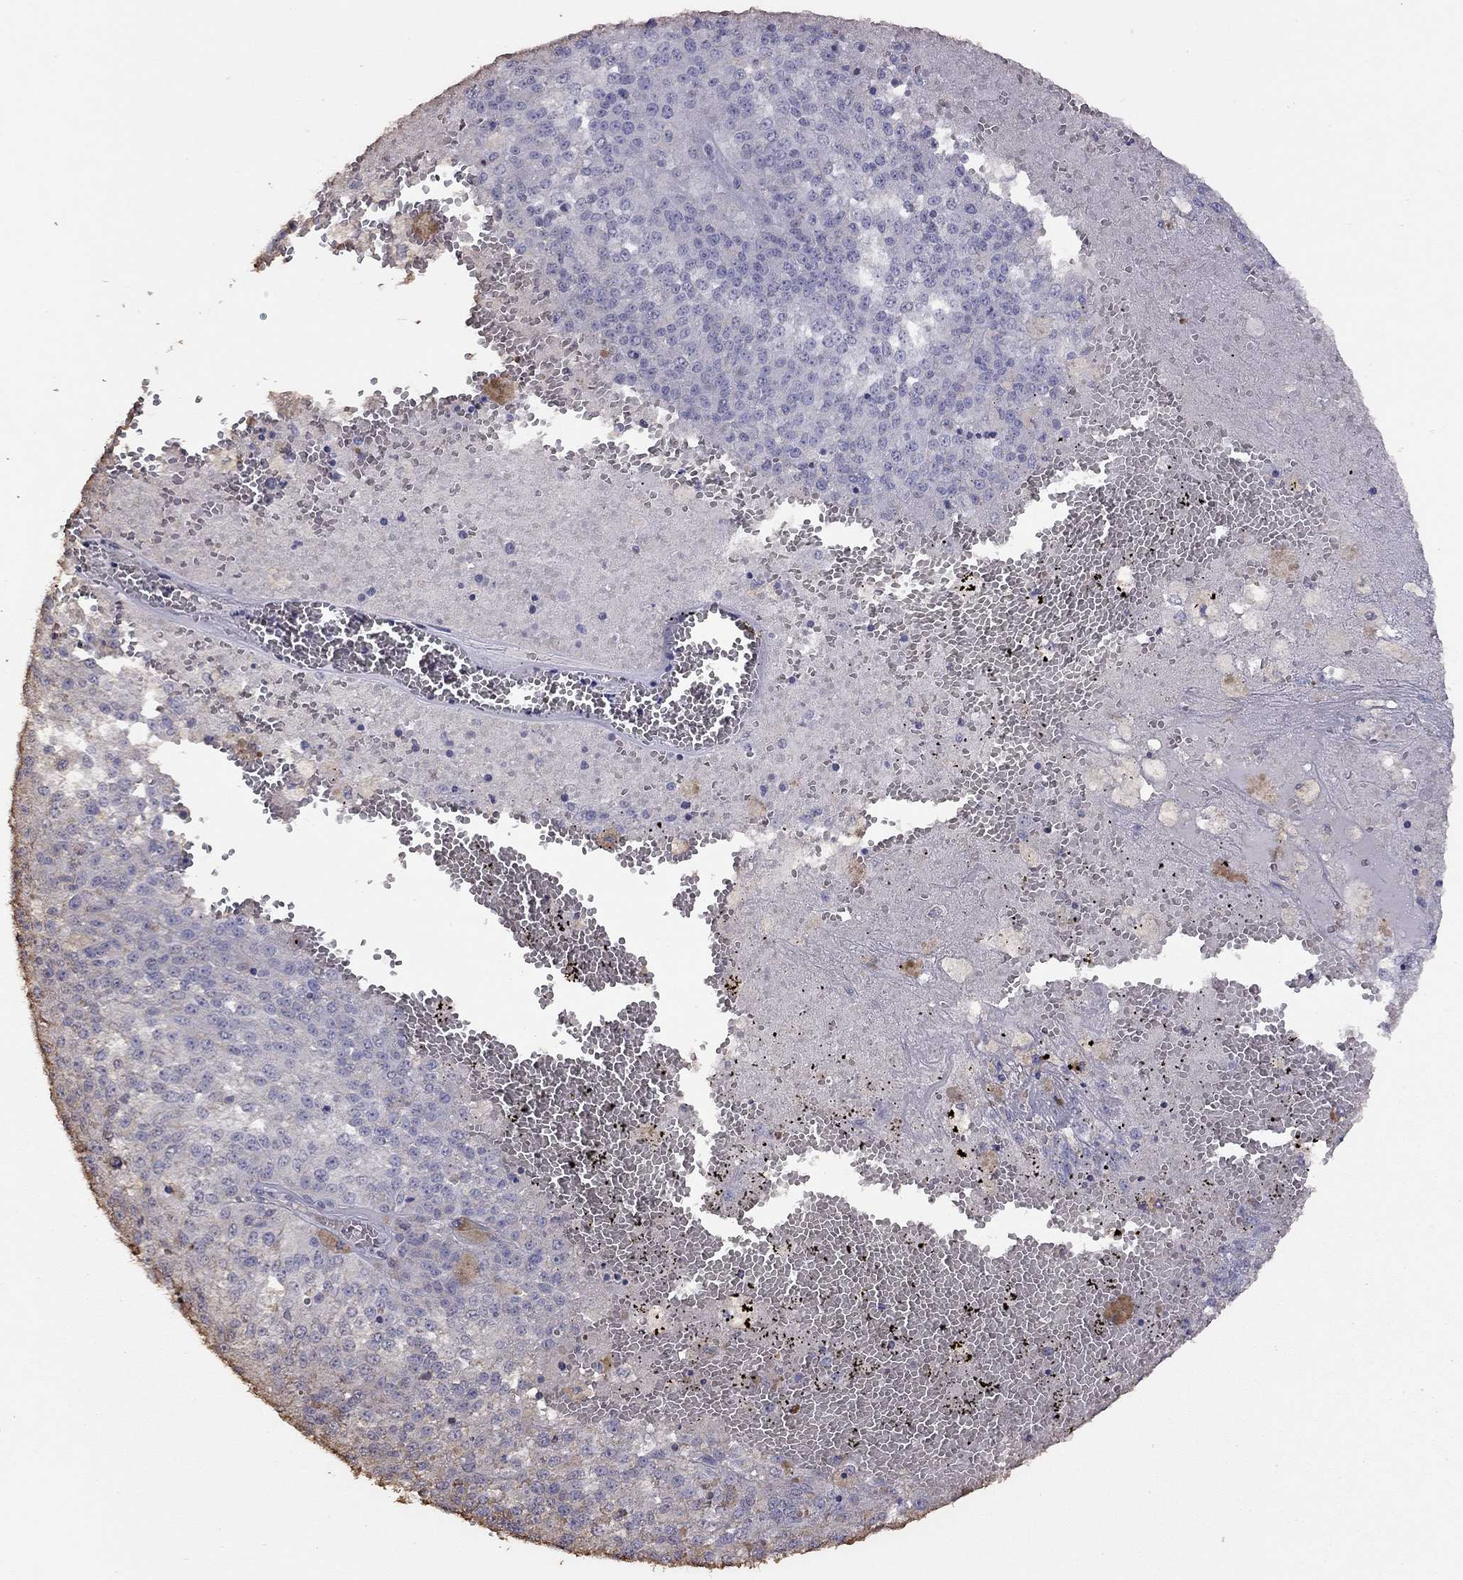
{"staining": {"intensity": "negative", "quantity": "none", "location": "none"}, "tissue": "melanoma", "cell_type": "Tumor cells", "image_type": "cancer", "snomed": [{"axis": "morphology", "description": "Malignant melanoma, Metastatic site"}, {"axis": "topography", "description": "Lymph node"}], "caption": "A high-resolution photomicrograph shows immunohistochemistry staining of melanoma, which shows no significant positivity in tumor cells.", "gene": "SUN3", "patient": {"sex": "female", "age": 64}}